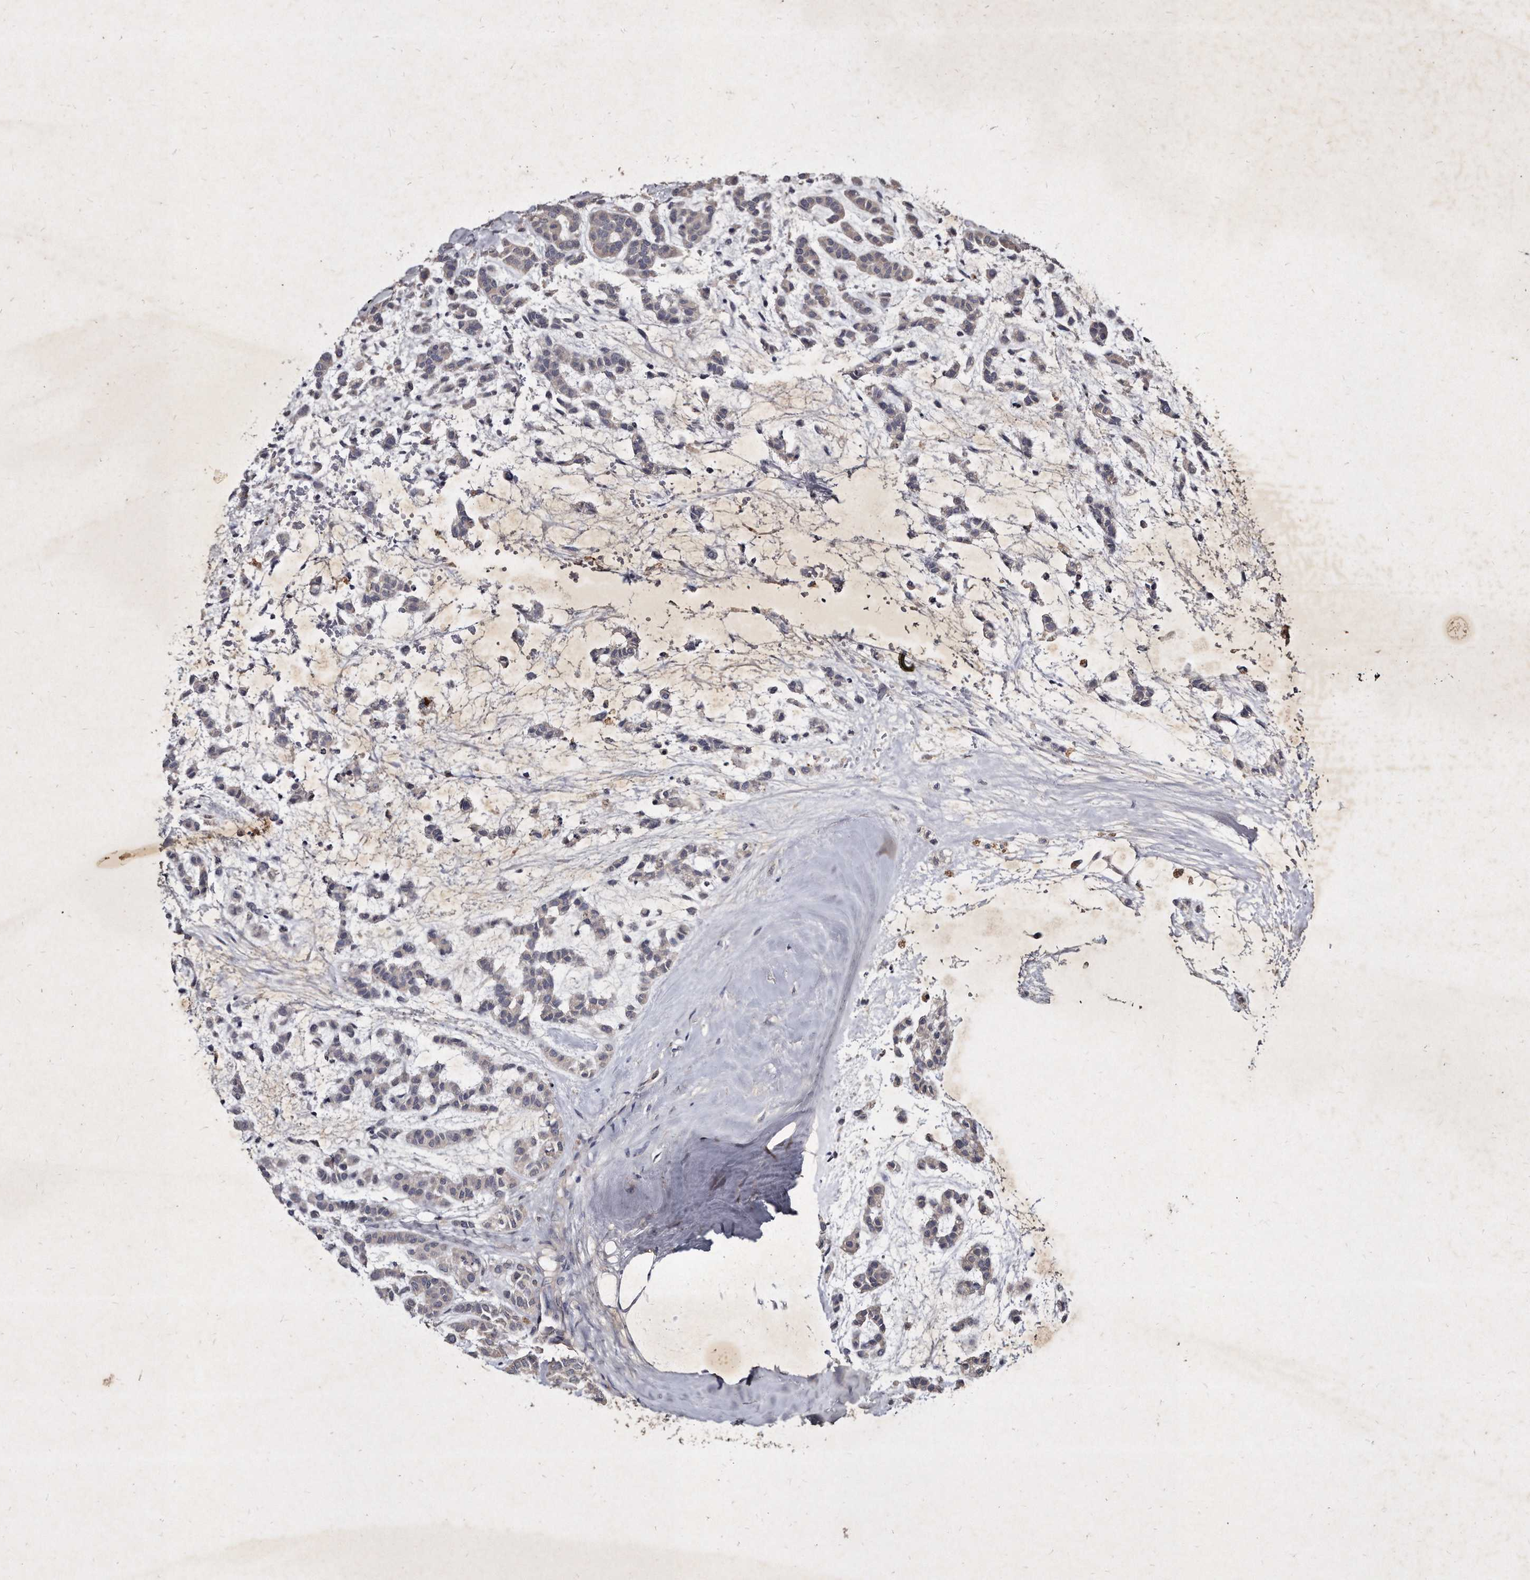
{"staining": {"intensity": "weak", "quantity": "<25%", "location": "cytoplasmic/membranous"}, "tissue": "head and neck cancer", "cell_type": "Tumor cells", "image_type": "cancer", "snomed": [{"axis": "morphology", "description": "Adenocarcinoma, NOS"}, {"axis": "morphology", "description": "Adenoma, NOS"}, {"axis": "topography", "description": "Head-Neck"}], "caption": "High magnification brightfield microscopy of head and neck cancer stained with DAB (3,3'-diaminobenzidine) (brown) and counterstained with hematoxylin (blue): tumor cells show no significant staining.", "gene": "KLHDC3", "patient": {"sex": "female", "age": 55}}